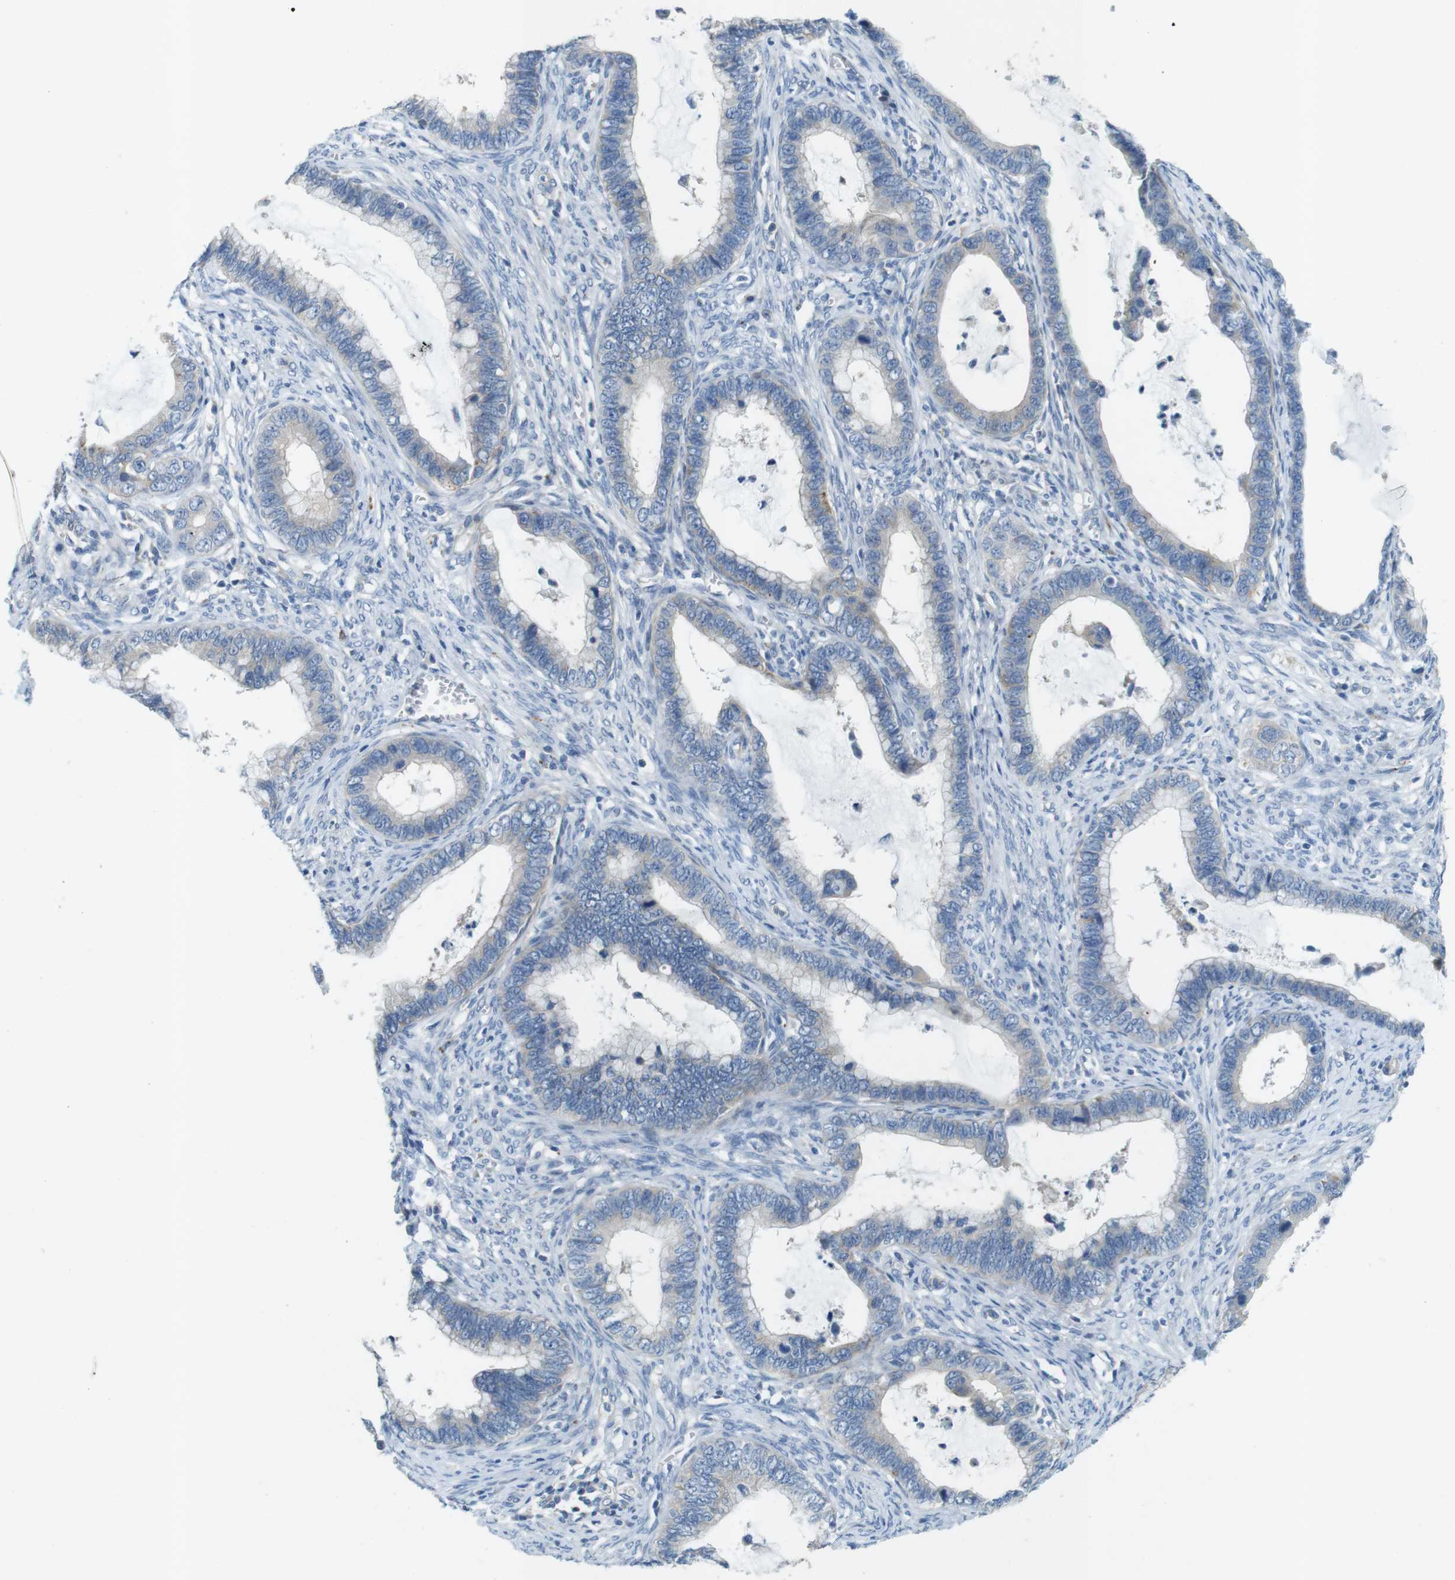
{"staining": {"intensity": "negative", "quantity": "none", "location": "none"}, "tissue": "cervical cancer", "cell_type": "Tumor cells", "image_type": "cancer", "snomed": [{"axis": "morphology", "description": "Adenocarcinoma, NOS"}, {"axis": "topography", "description": "Cervix"}], "caption": "Cervical cancer stained for a protein using IHC reveals no expression tumor cells.", "gene": "TYW1", "patient": {"sex": "female", "age": 44}}